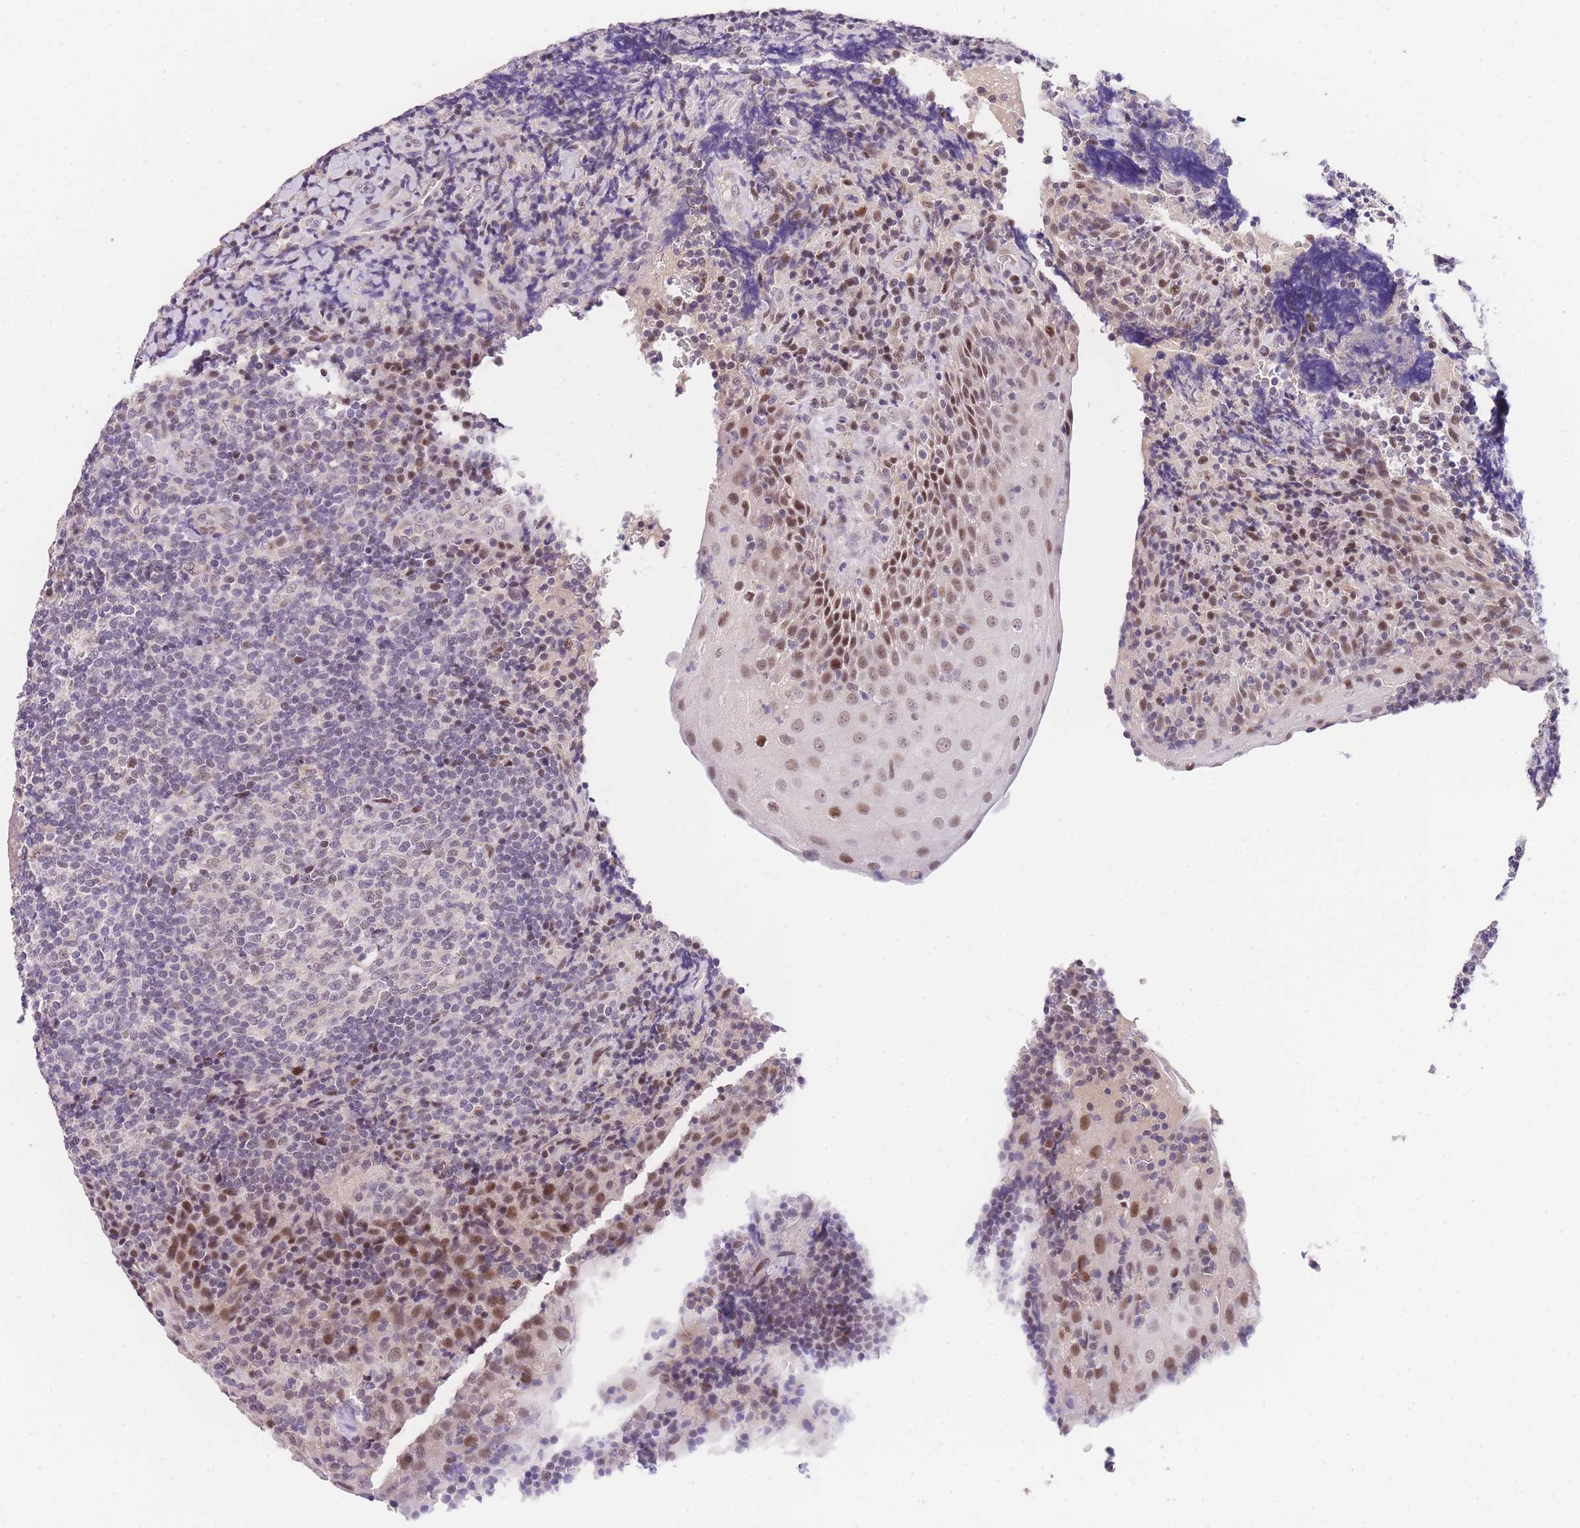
{"staining": {"intensity": "weak", "quantity": "25%-75%", "location": "nuclear"}, "tissue": "tonsil", "cell_type": "Germinal center cells", "image_type": "normal", "snomed": [{"axis": "morphology", "description": "Normal tissue, NOS"}, {"axis": "topography", "description": "Tonsil"}], "caption": "The photomicrograph reveals immunohistochemical staining of benign tonsil. There is weak nuclear positivity is present in approximately 25%-75% of germinal center cells.", "gene": "SLC35F2", "patient": {"sex": "male", "age": 37}}